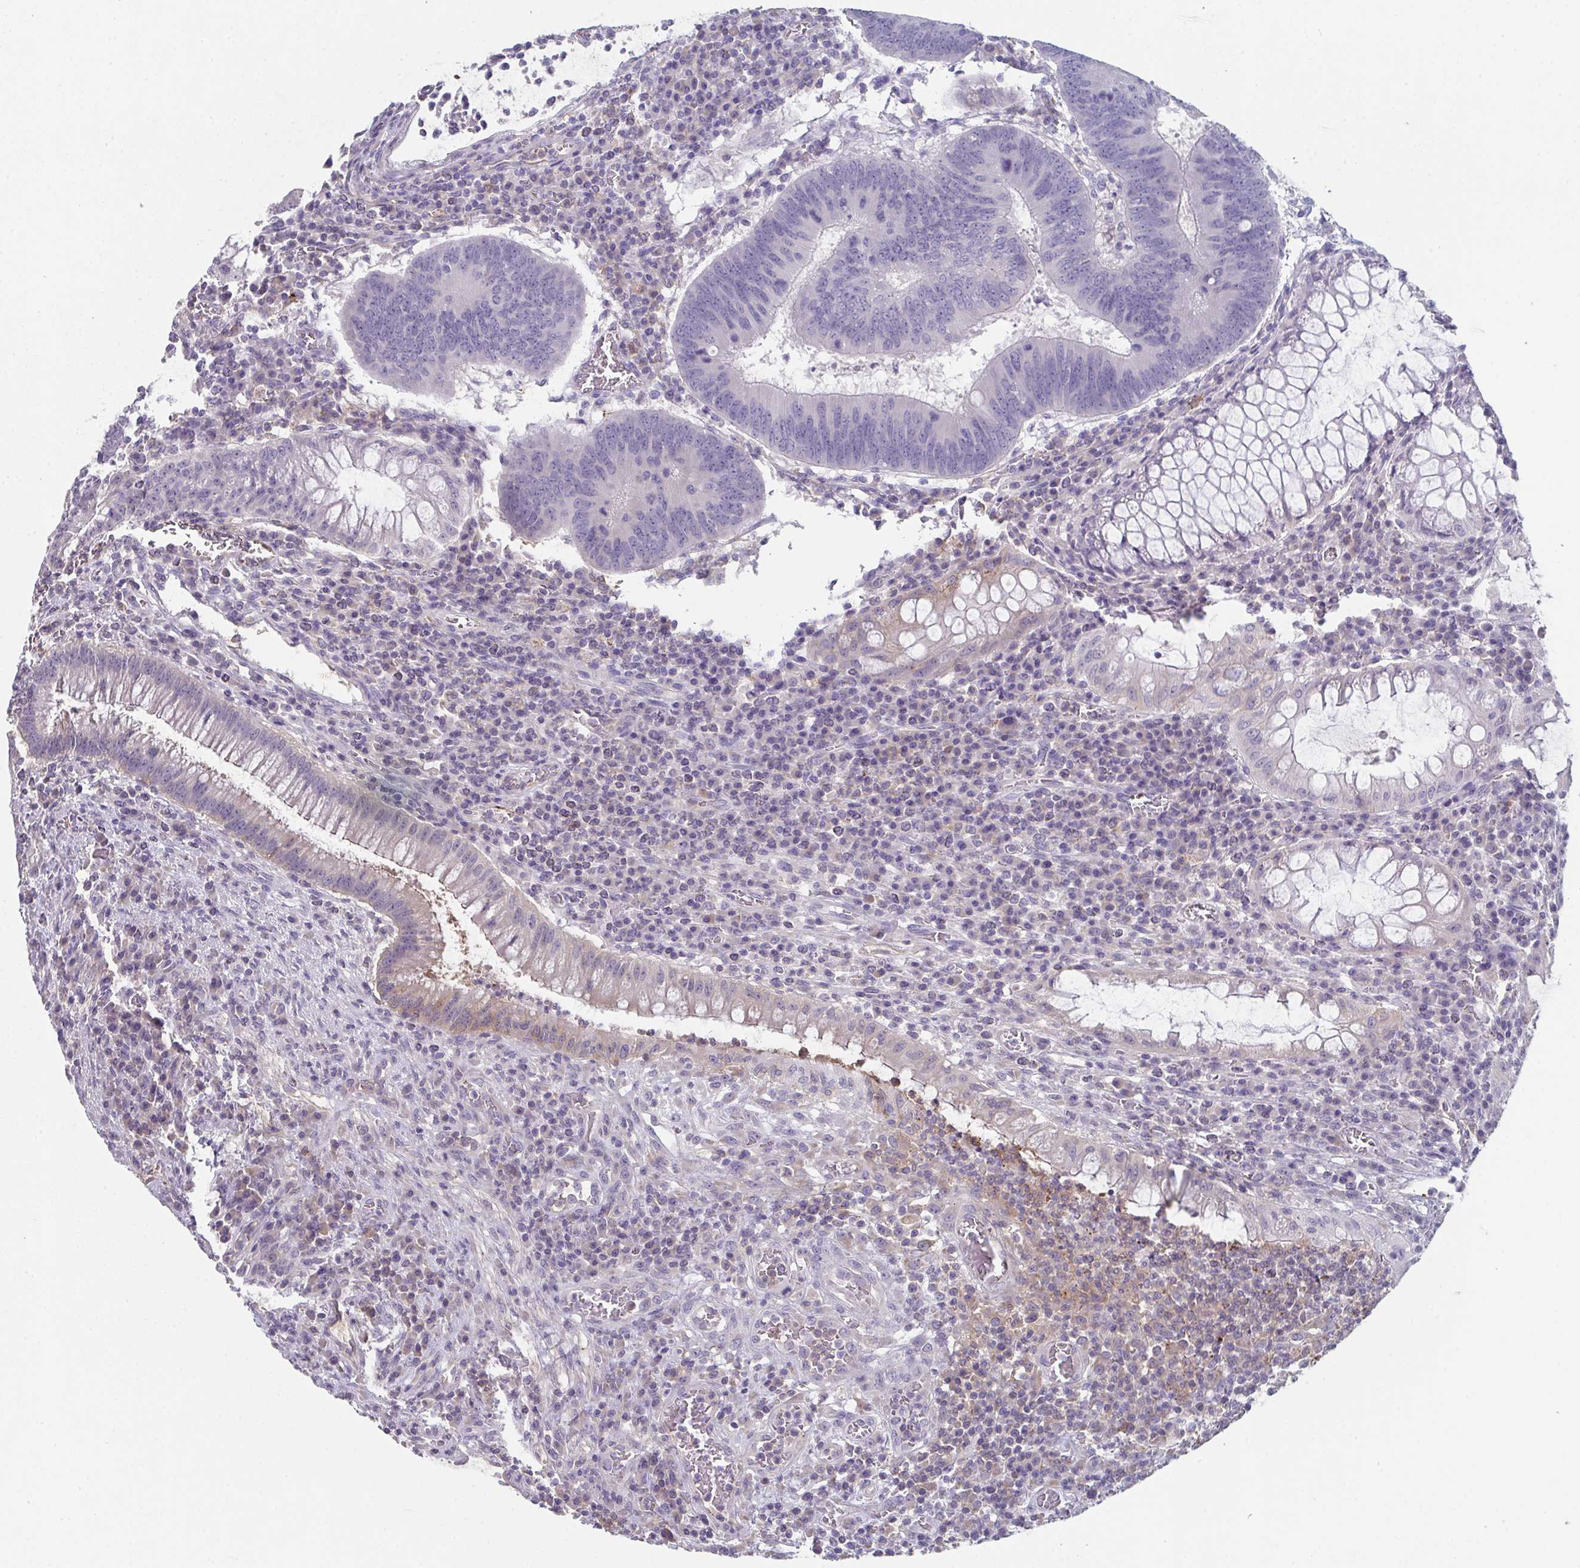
{"staining": {"intensity": "negative", "quantity": "none", "location": "none"}, "tissue": "colorectal cancer", "cell_type": "Tumor cells", "image_type": "cancer", "snomed": [{"axis": "morphology", "description": "Adenocarcinoma, NOS"}, {"axis": "topography", "description": "Colon"}], "caption": "There is no significant positivity in tumor cells of adenocarcinoma (colorectal). (DAB immunohistochemistry (IHC) visualized using brightfield microscopy, high magnification).", "gene": "ADAM21", "patient": {"sex": "male", "age": 67}}